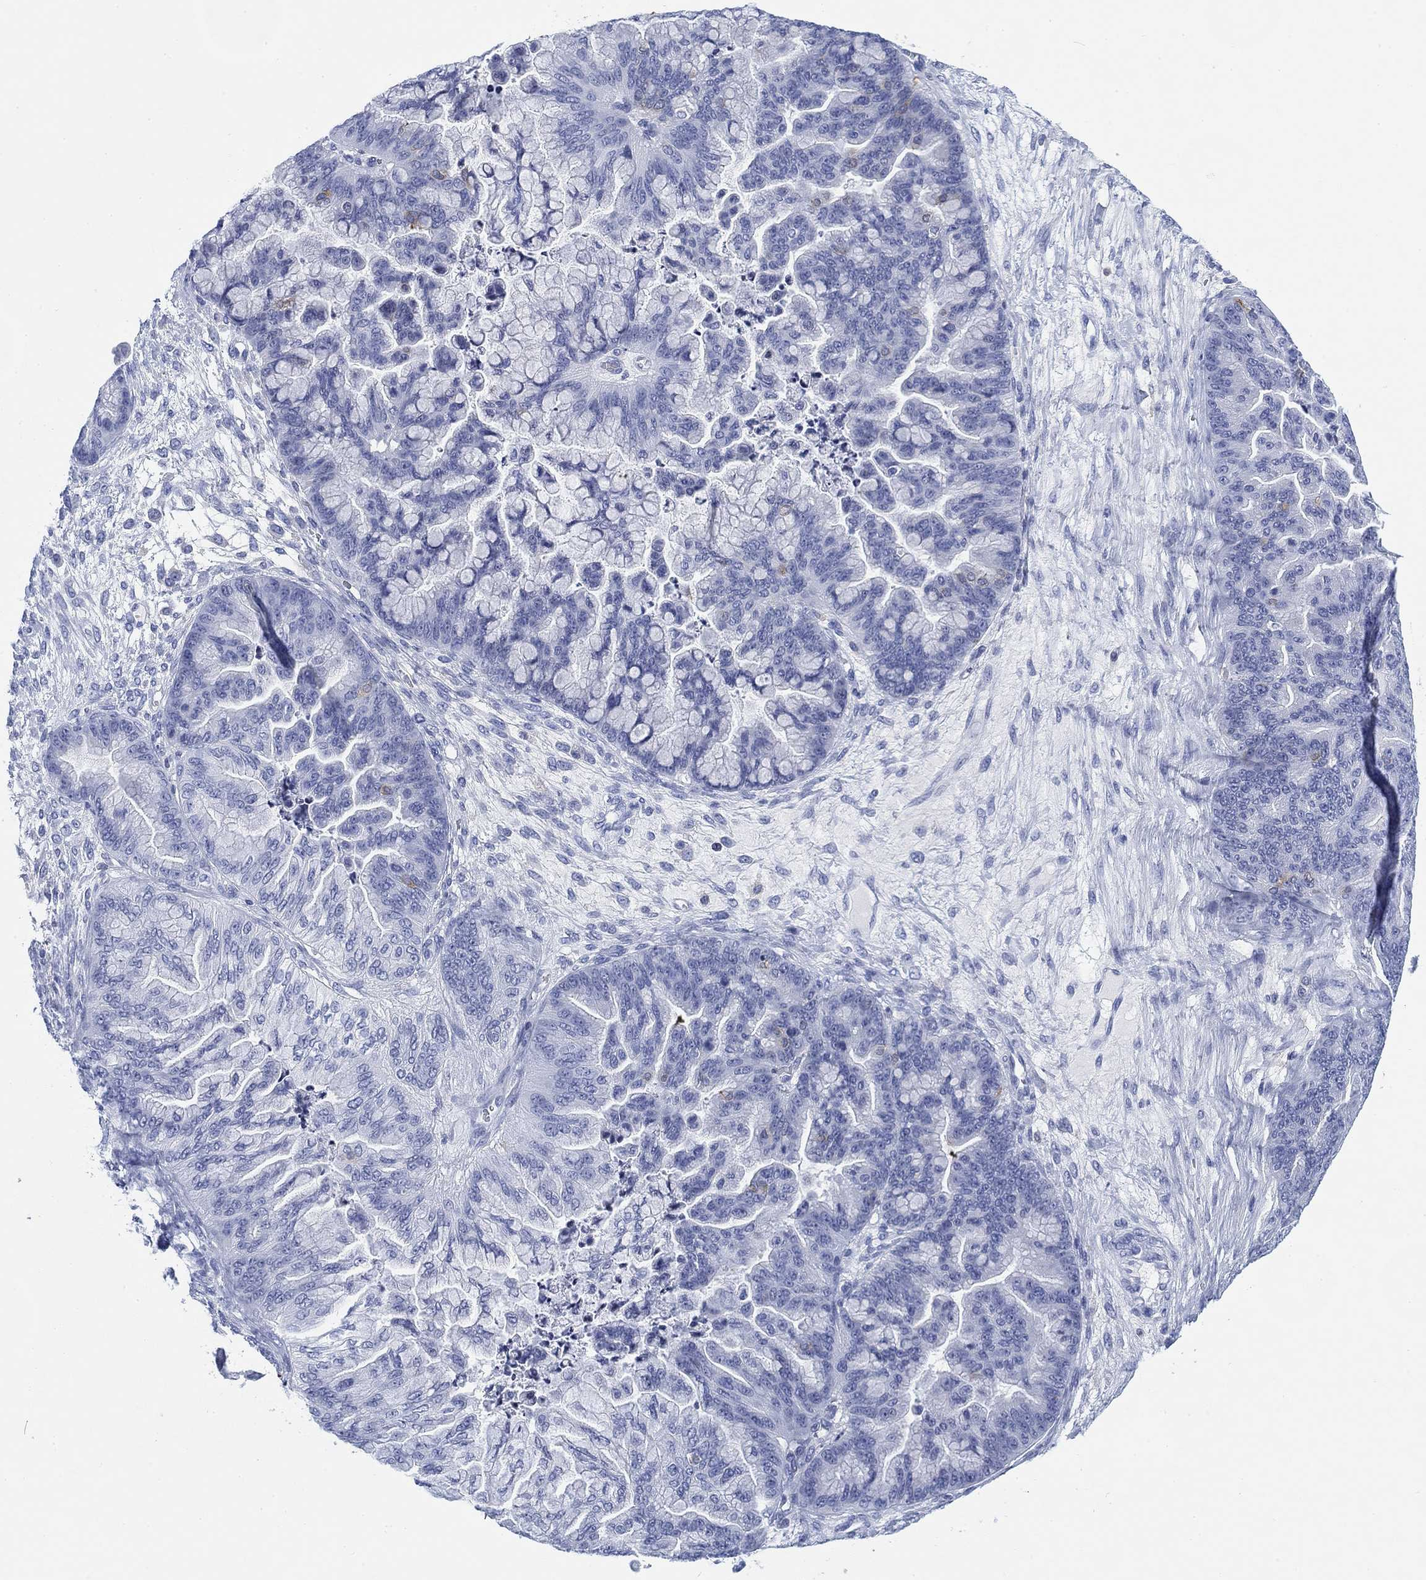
{"staining": {"intensity": "negative", "quantity": "none", "location": "none"}, "tissue": "ovarian cancer", "cell_type": "Tumor cells", "image_type": "cancer", "snomed": [{"axis": "morphology", "description": "Cystadenocarcinoma, mucinous, NOS"}, {"axis": "topography", "description": "Ovary"}], "caption": "Immunohistochemistry (IHC) micrograph of ovarian cancer stained for a protein (brown), which demonstrates no staining in tumor cells. Brightfield microscopy of immunohistochemistry (IHC) stained with DAB (brown) and hematoxylin (blue), captured at high magnification.", "gene": "FYB1", "patient": {"sex": "female", "age": 67}}